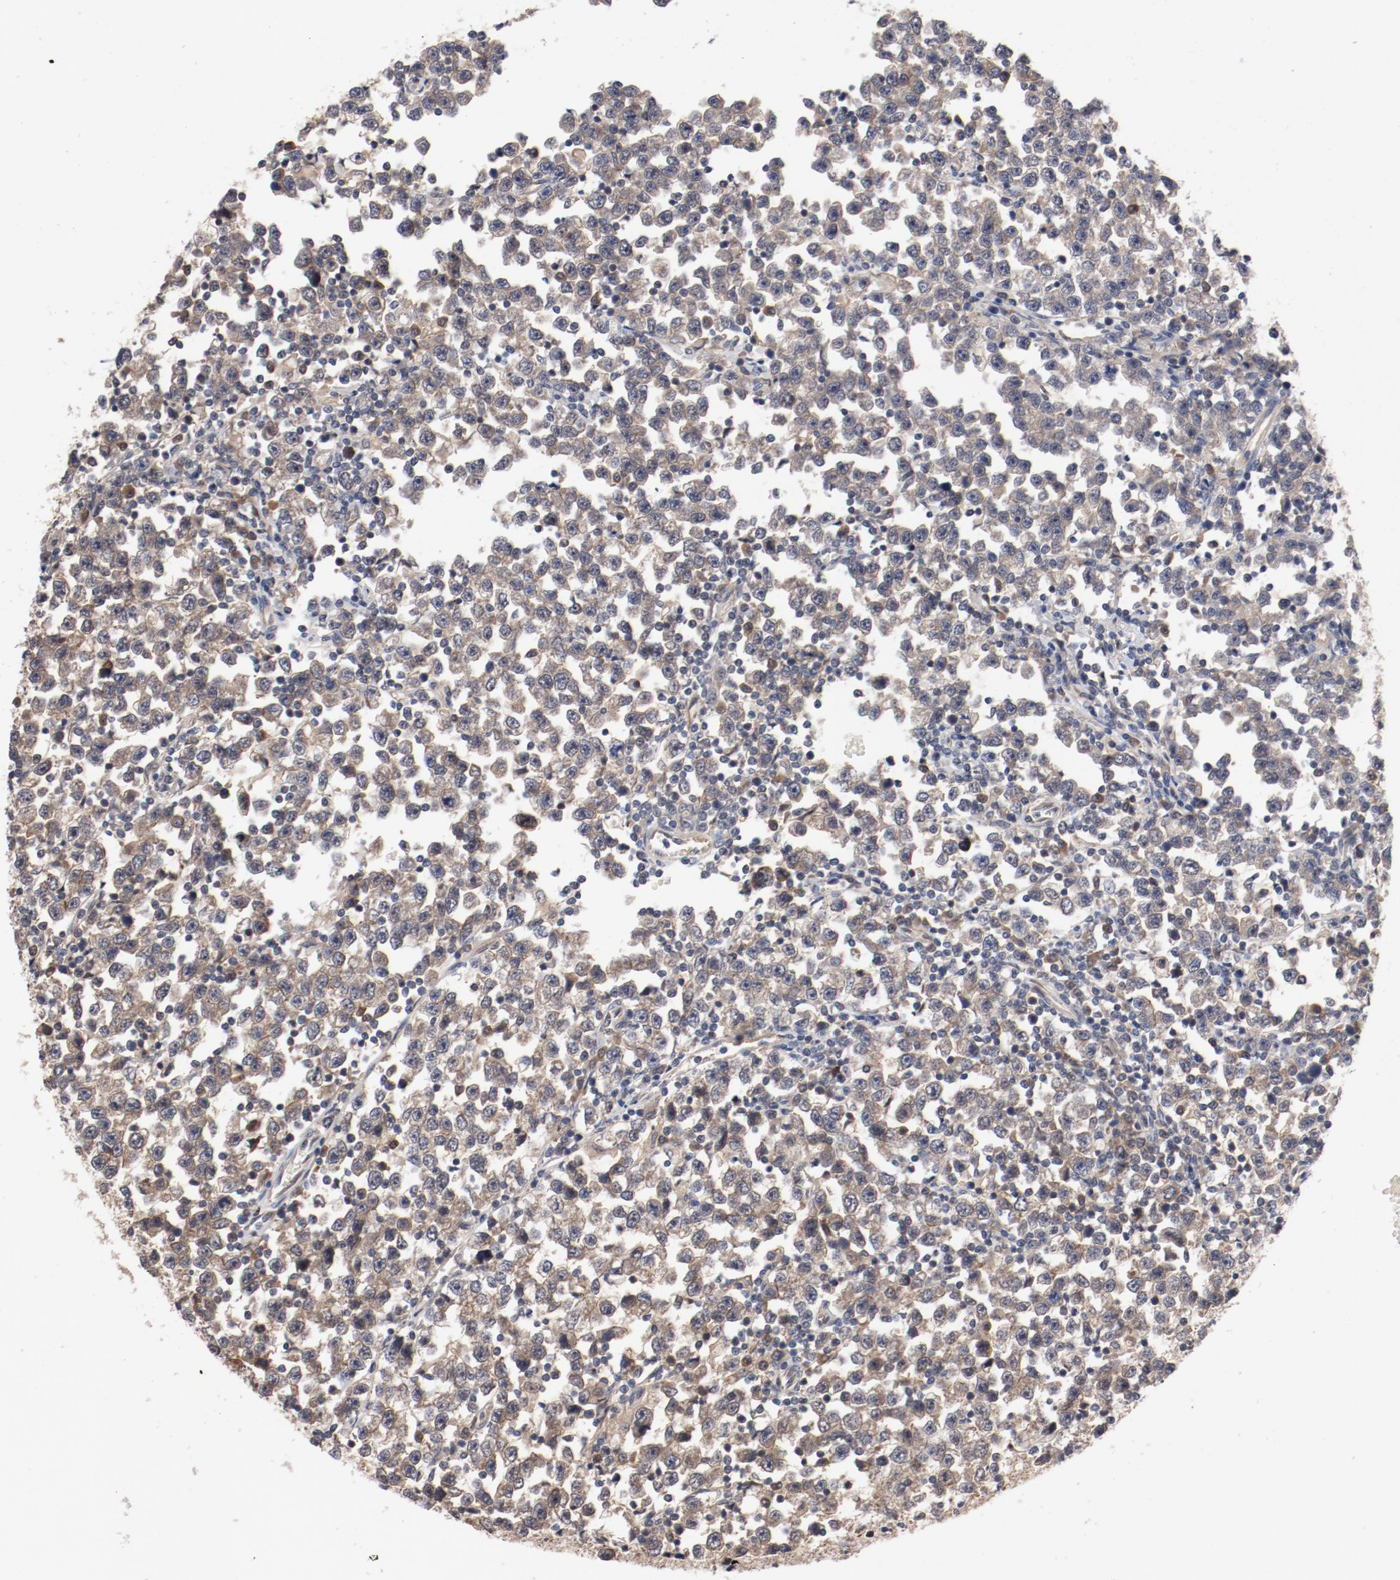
{"staining": {"intensity": "negative", "quantity": "none", "location": "none"}, "tissue": "testis cancer", "cell_type": "Tumor cells", "image_type": "cancer", "snomed": [{"axis": "morphology", "description": "Seminoma, NOS"}, {"axis": "topography", "description": "Testis"}], "caption": "High magnification brightfield microscopy of testis cancer (seminoma) stained with DAB (brown) and counterstained with hematoxylin (blue): tumor cells show no significant expression.", "gene": "PITPNM2", "patient": {"sex": "male", "age": 43}}